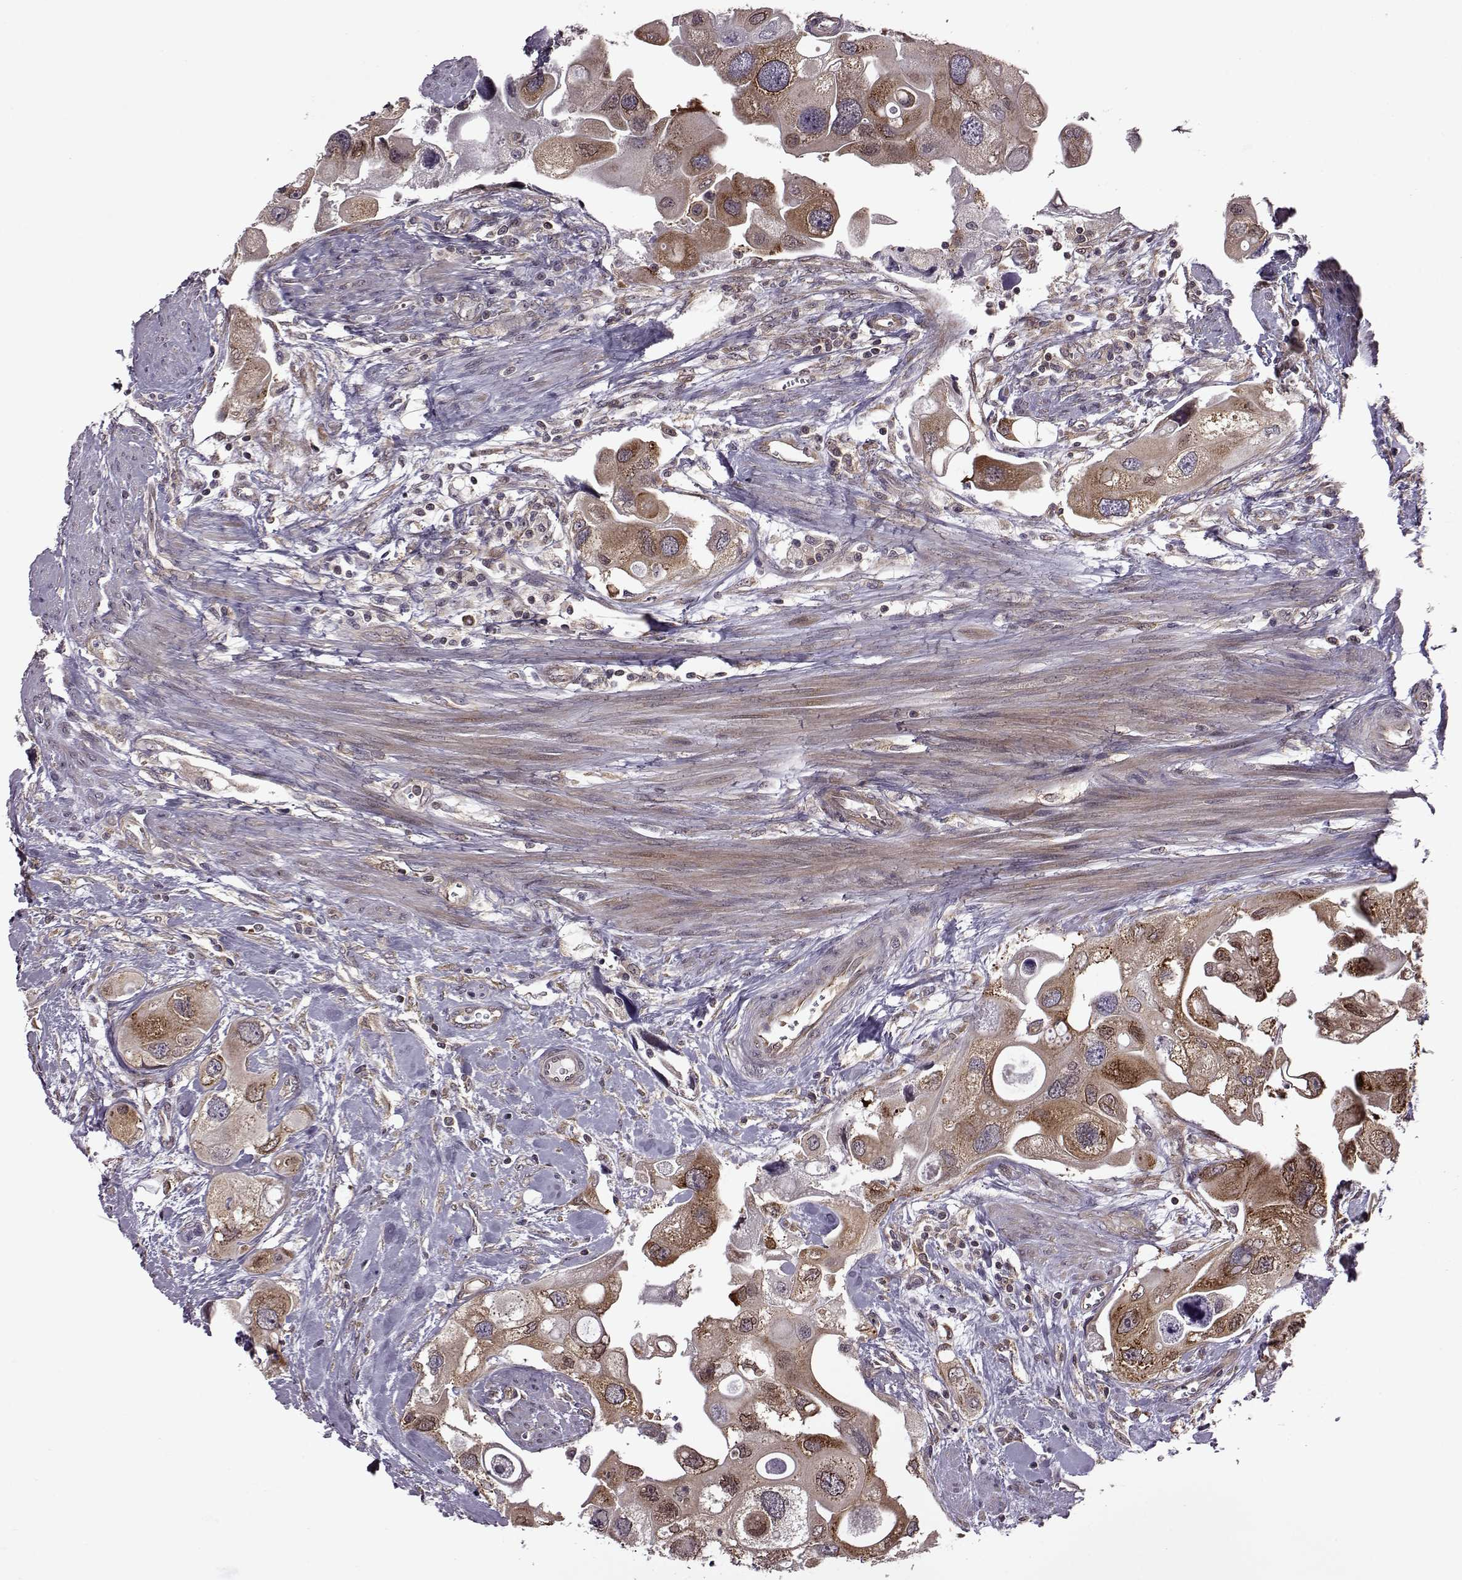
{"staining": {"intensity": "strong", "quantity": ">75%", "location": "cytoplasmic/membranous"}, "tissue": "urothelial cancer", "cell_type": "Tumor cells", "image_type": "cancer", "snomed": [{"axis": "morphology", "description": "Urothelial carcinoma, High grade"}, {"axis": "topography", "description": "Urinary bladder"}], "caption": "Immunohistochemistry (IHC) of urothelial carcinoma (high-grade) demonstrates high levels of strong cytoplasmic/membranous positivity in approximately >75% of tumor cells. The staining was performed using DAB, with brown indicating positive protein expression. Nuclei are stained blue with hematoxylin.", "gene": "URI1", "patient": {"sex": "male", "age": 59}}